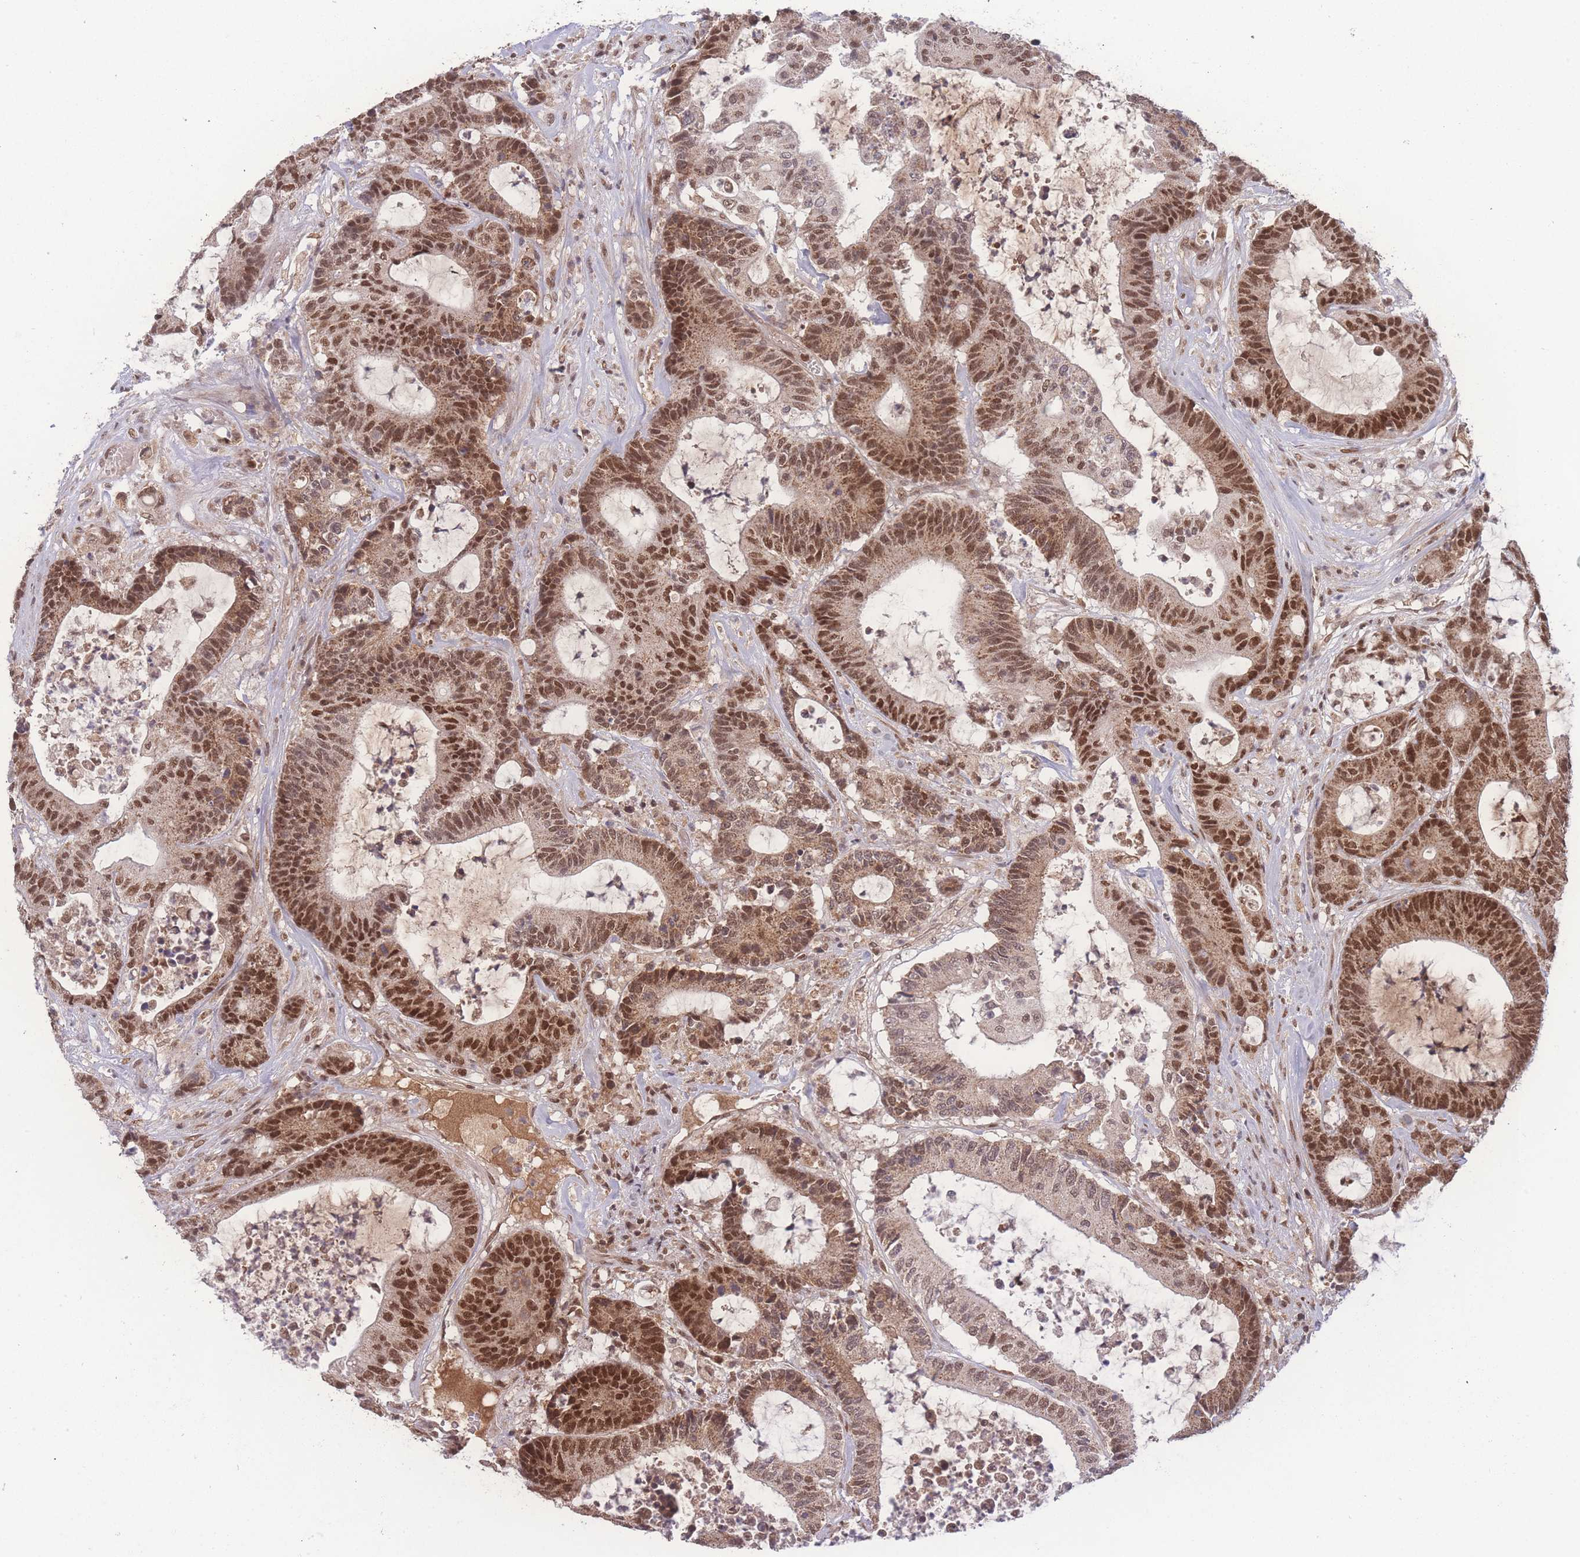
{"staining": {"intensity": "strong", "quantity": ">75%", "location": "nuclear"}, "tissue": "colorectal cancer", "cell_type": "Tumor cells", "image_type": "cancer", "snomed": [{"axis": "morphology", "description": "Adenocarcinoma, NOS"}, {"axis": "topography", "description": "Colon"}], "caption": "IHC (DAB (3,3'-diaminobenzidine)) staining of human colorectal cancer (adenocarcinoma) shows strong nuclear protein positivity in approximately >75% of tumor cells. Using DAB (brown) and hematoxylin (blue) stains, captured at high magnification using brightfield microscopy.", "gene": "RAVER1", "patient": {"sex": "female", "age": 84}}